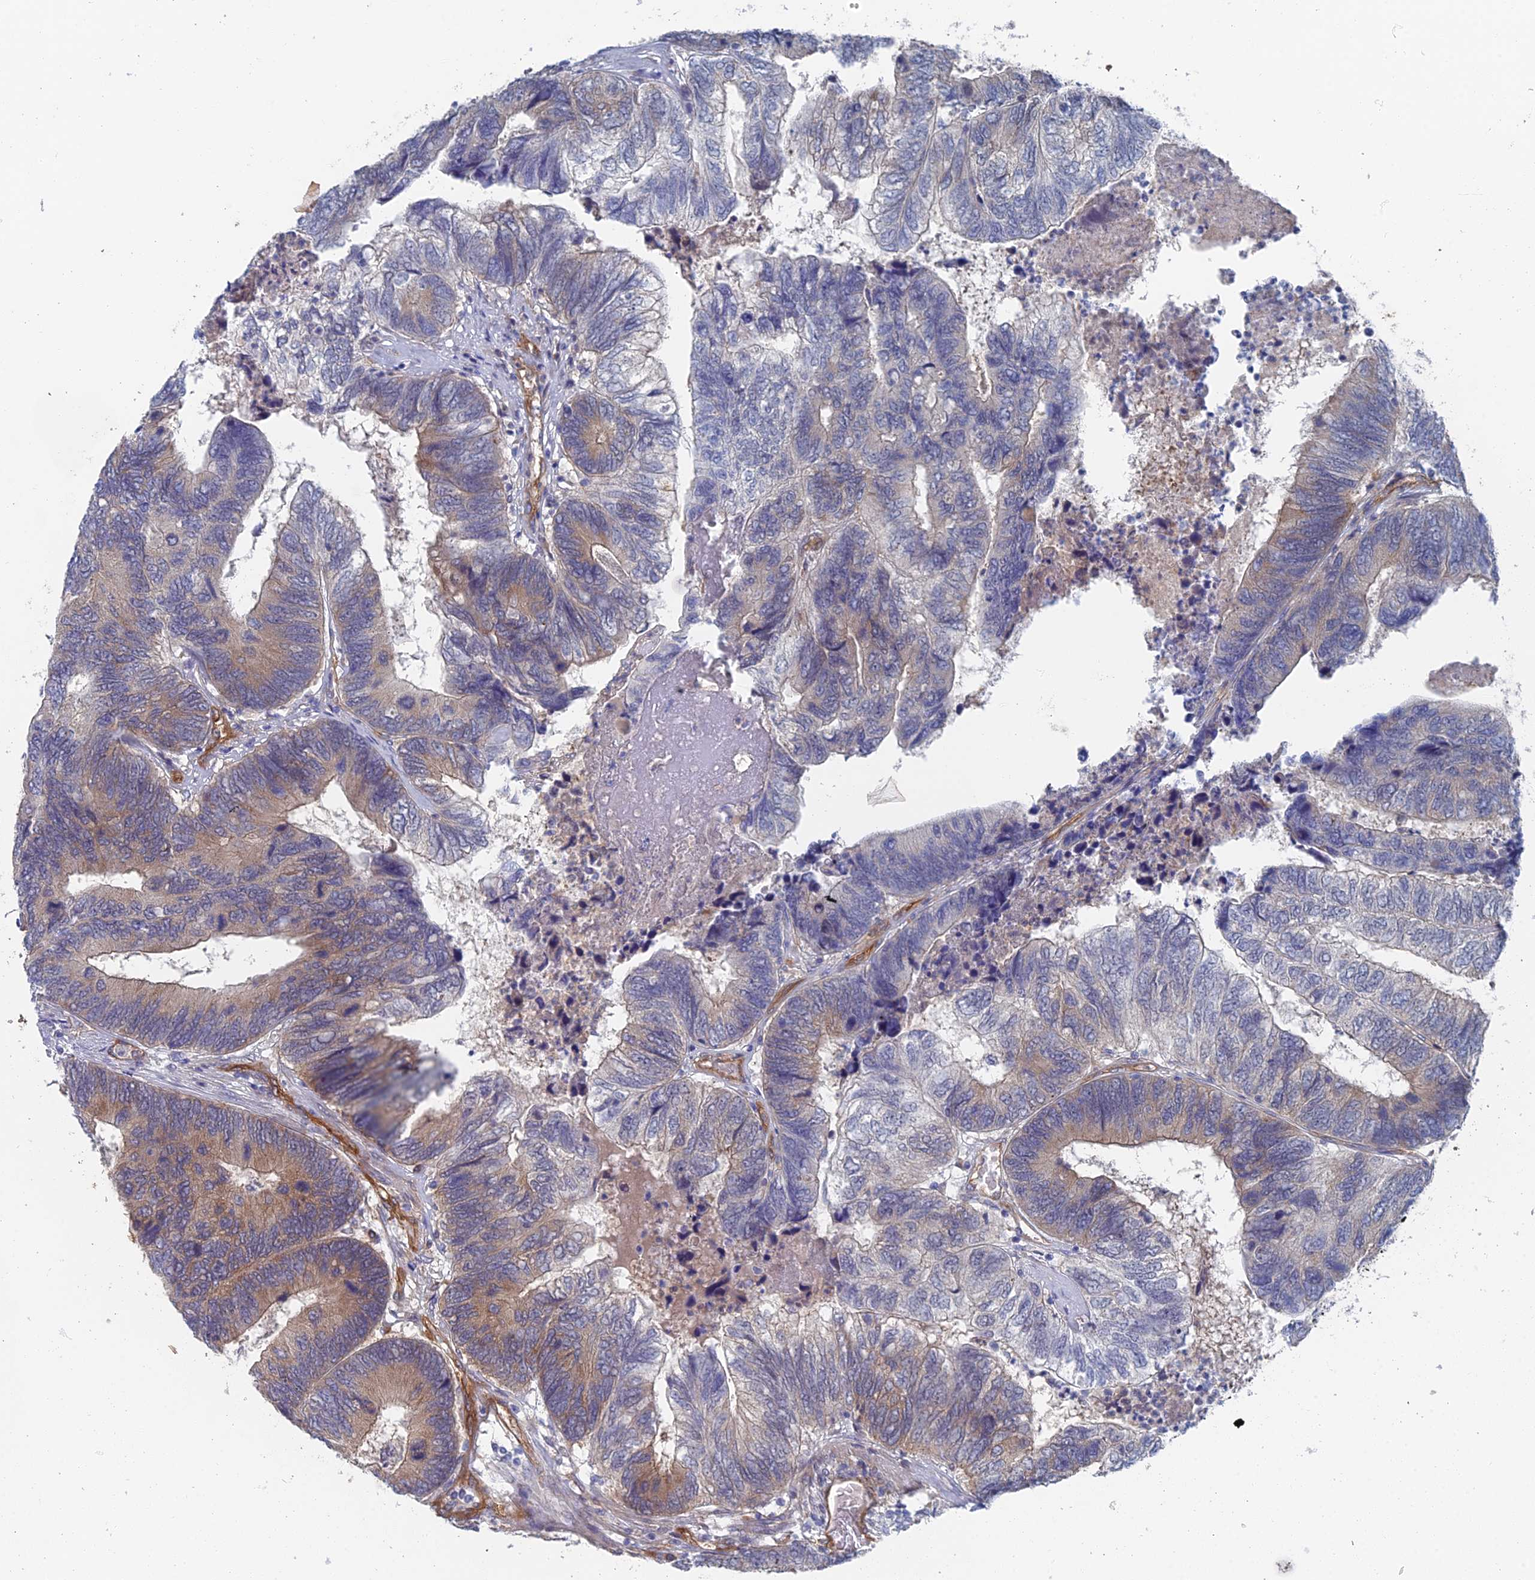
{"staining": {"intensity": "moderate", "quantity": "25%-75%", "location": "cytoplasmic/membranous"}, "tissue": "colorectal cancer", "cell_type": "Tumor cells", "image_type": "cancer", "snomed": [{"axis": "morphology", "description": "Adenocarcinoma, NOS"}, {"axis": "topography", "description": "Colon"}], "caption": "Adenocarcinoma (colorectal) stained with immunohistochemistry (IHC) demonstrates moderate cytoplasmic/membranous positivity in approximately 25%-75% of tumor cells.", "gene": "ARAP3", "patient": {"sex": "female", "age": 67}}